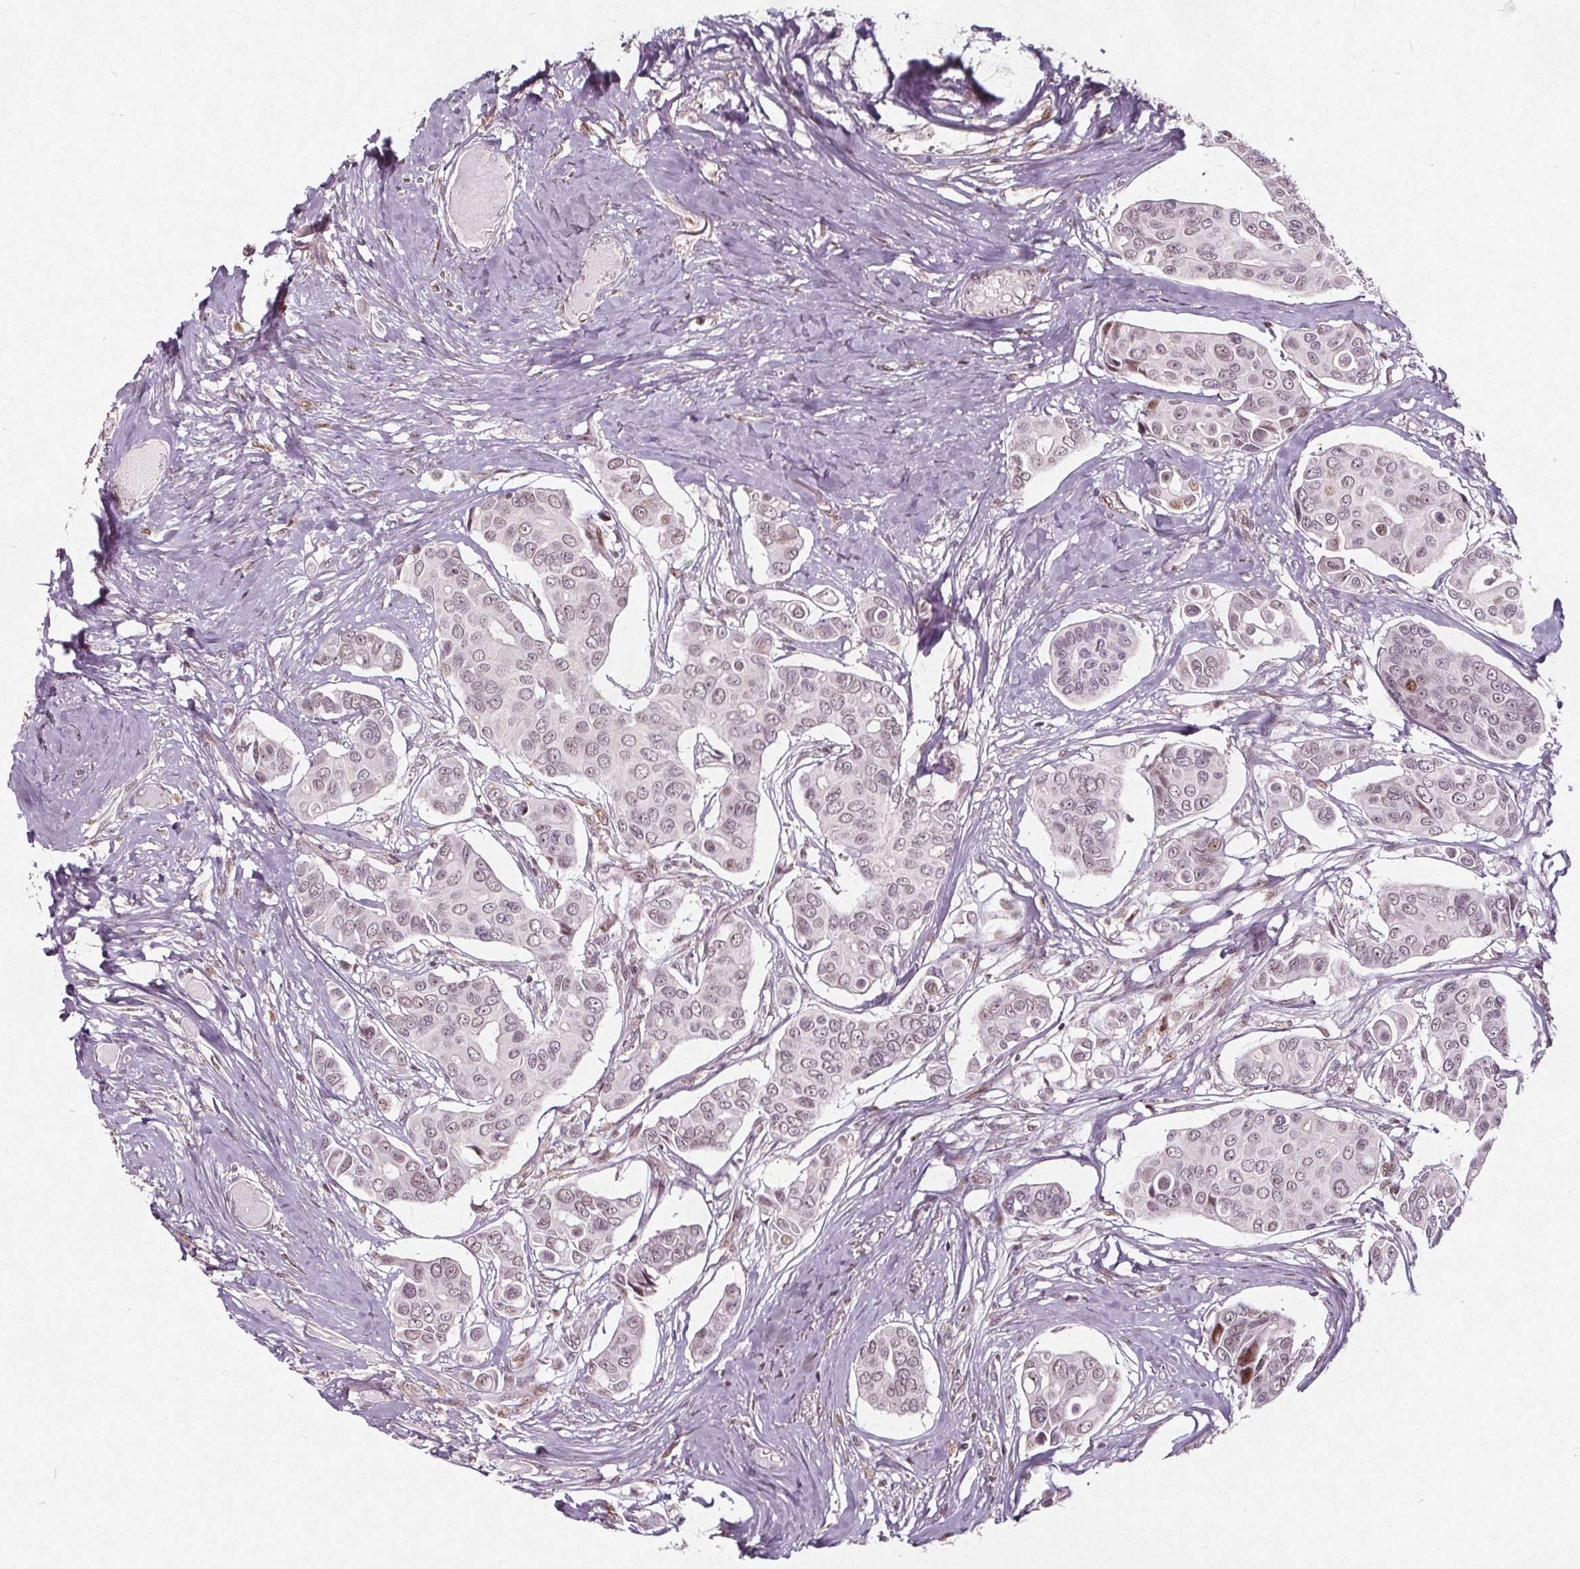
{"staining": {"intensity": "weak", "quantity": "25%-75%", "location": "nuclear"}, "tissue": "breast cancer", "cell_type": "Tumor cells", "image_type": "cancer", "snomed": [{"axis": "morphology", "description": "Duct carcinoma"}, {"axis": "topography", "description": "Breast"}], "caption": "Weak nuclear positivity is present in approximately 25%-75% of tumor cells in breast intraductal carcinoma. The staining was performed using DAB to visualize the protein expression in brown, while the nuclei were stained in blue with hematoxylin (Magnification: 20x).", "gene": "TAF6L", "patient": {"sex": "female", "age": 54}}